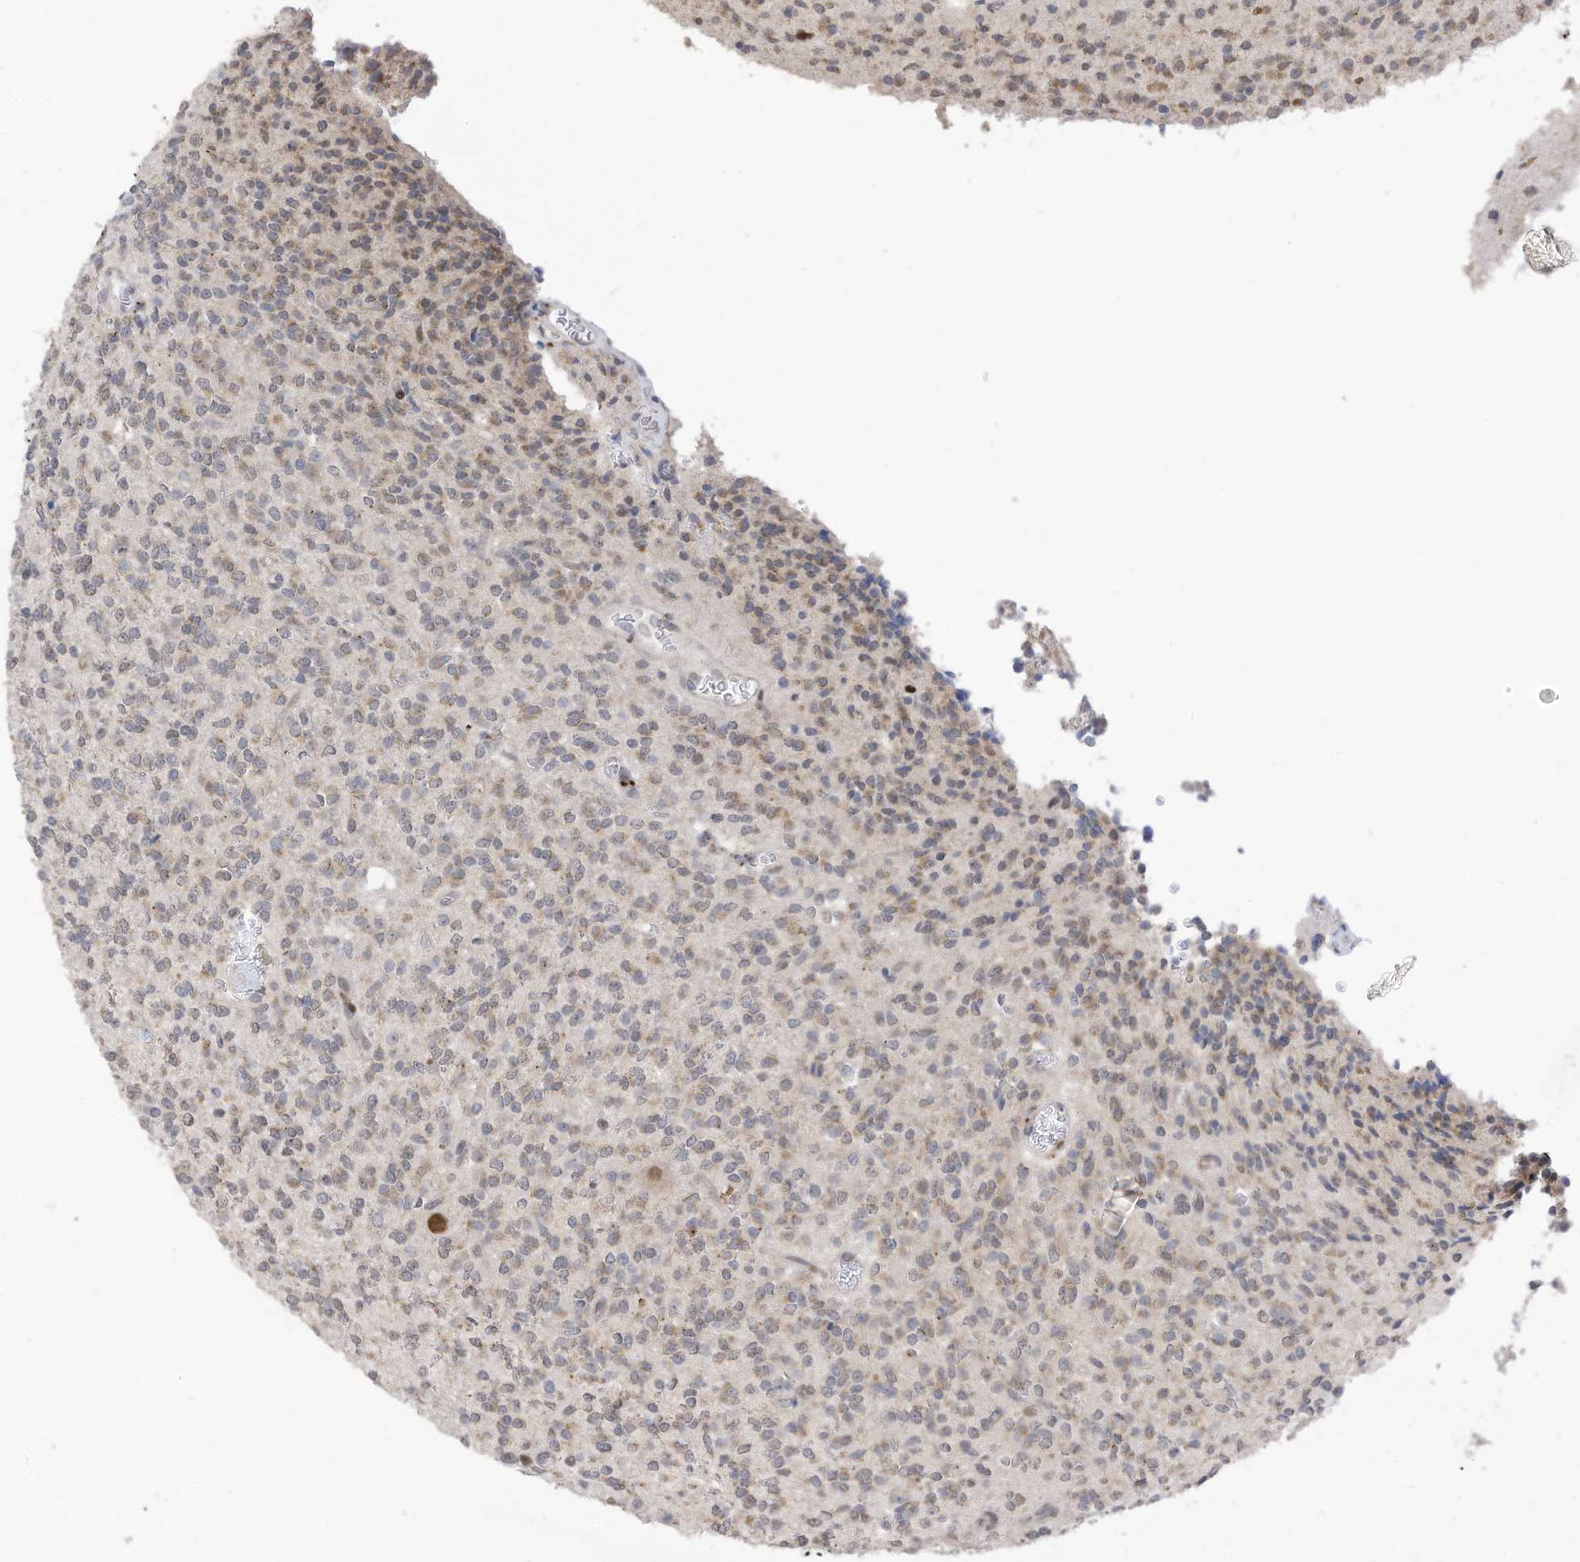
{"staining": {"intensity": "weak", "quantity": "25%-75%", "location": "cytoplasmic/membranous"}, "tissue": "glioma", "cell_type": "Tumor cells", "image_type": "cancer", "snomed": [{"axis": "morphology", "description": "Glioma, malignant, High grade"}, {"axis": "topography", "description": "Brain"}], "caption": "DAB immunohistochemical staining of glioma reveals weak cytoplasmic/membranous protein expression in about 25%-75% of tumor cells.", "gene": "RABL3", "patient": {"sex": "male", "age": 34}}